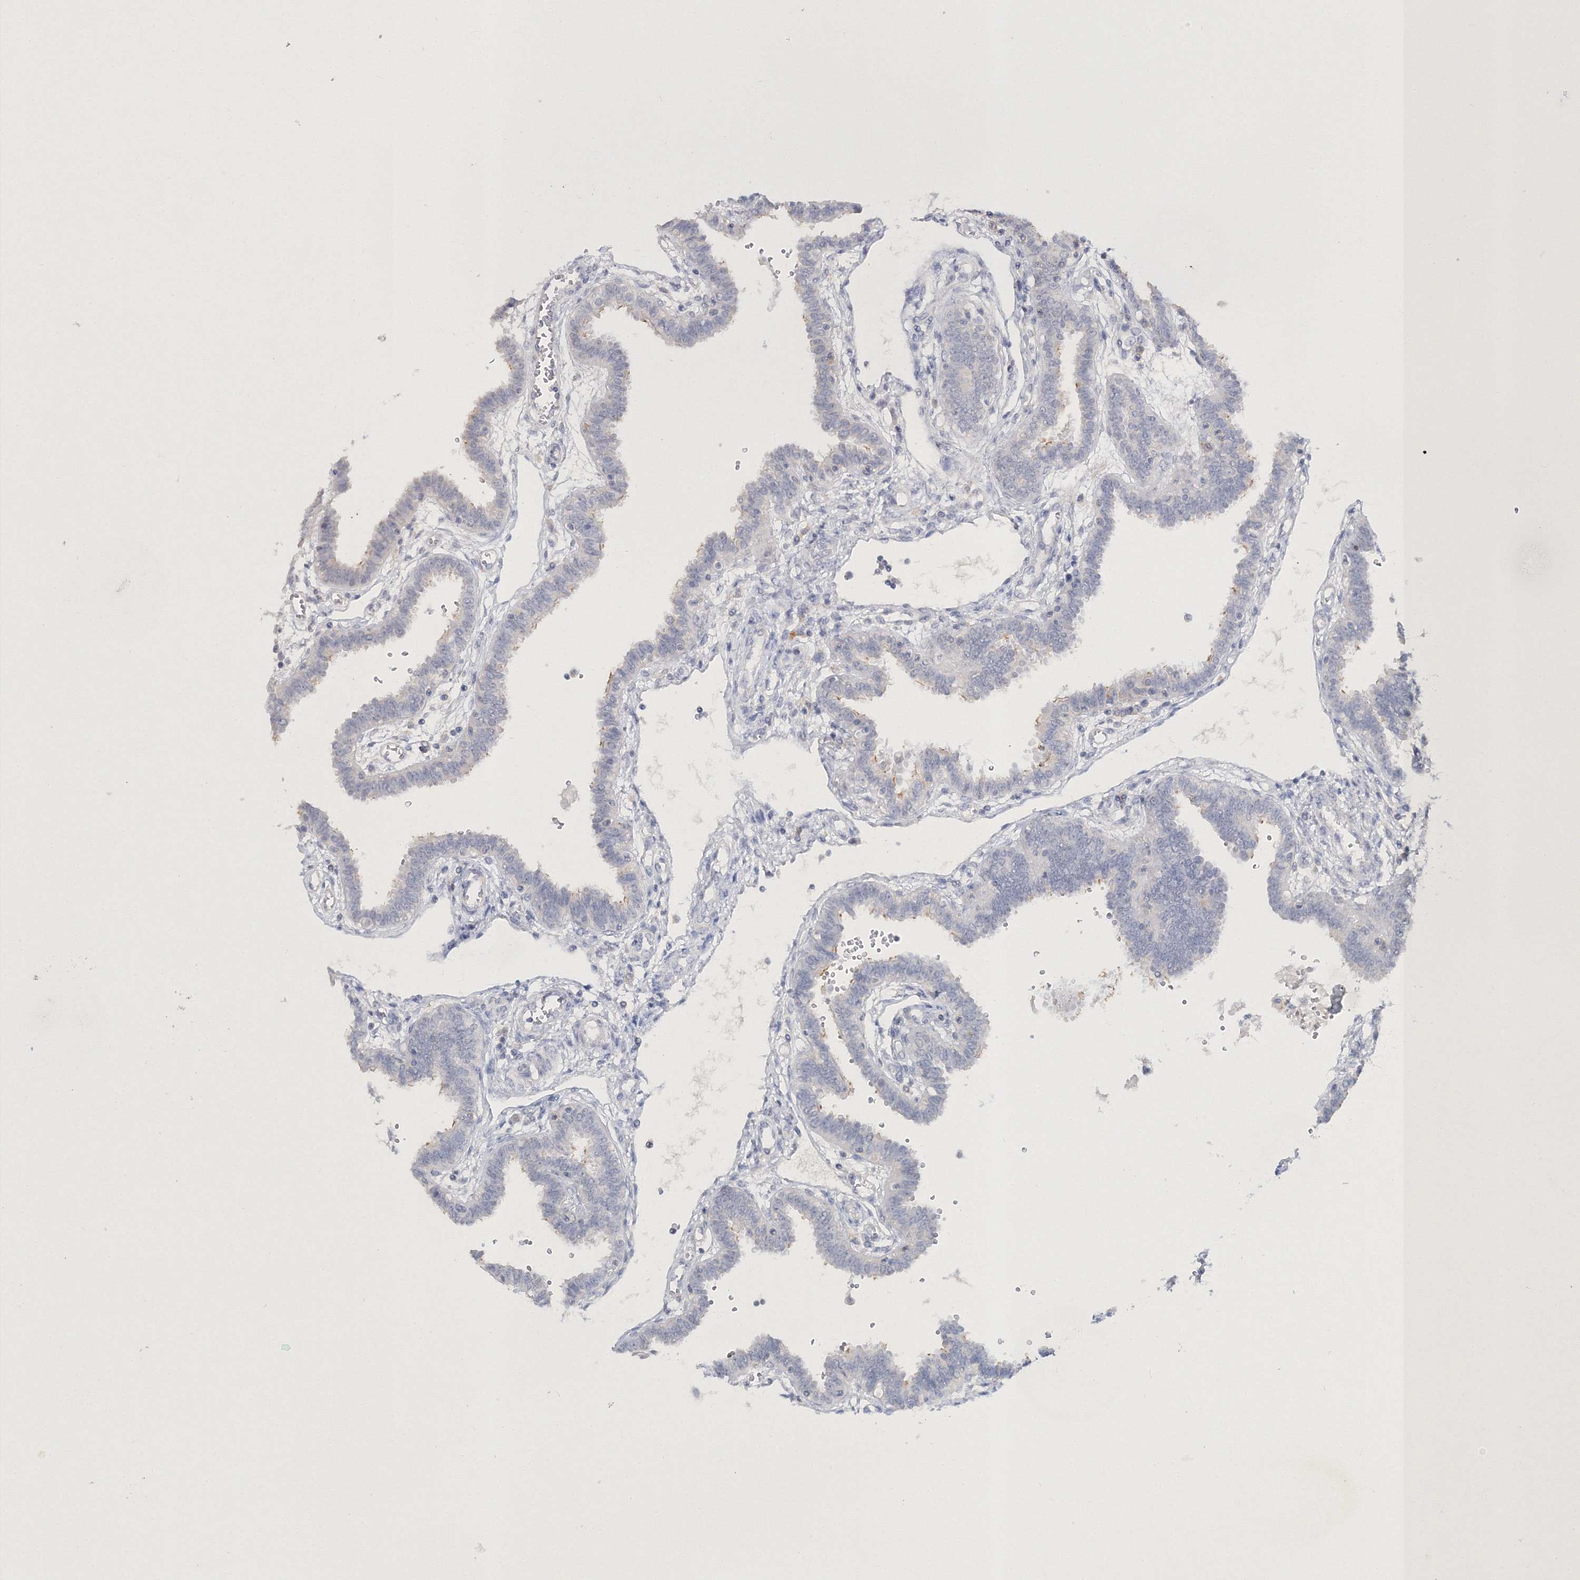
{"staining": {"intensity": "moderate", "quantity": "<25%", "location": "cytoplasmic/membranous"}, "tissue": "fallopian tube", "cell_type": "Glandular cells", "image_type": "normal", "snomed": [{"axis": "morphology", "description": "Normal tissue, NOS"}, {"axis": "topography", "description": "Fallopian tube"}], "caption": "Approximately <25% of glandular cells in benign human fallopian tube demonstrate moderate cytoplasmic/membranous protein expression as visualized by brown immunohistochemical staining.", "gene": "NEU4", "patient": {"sex": "female", "age": 32}}